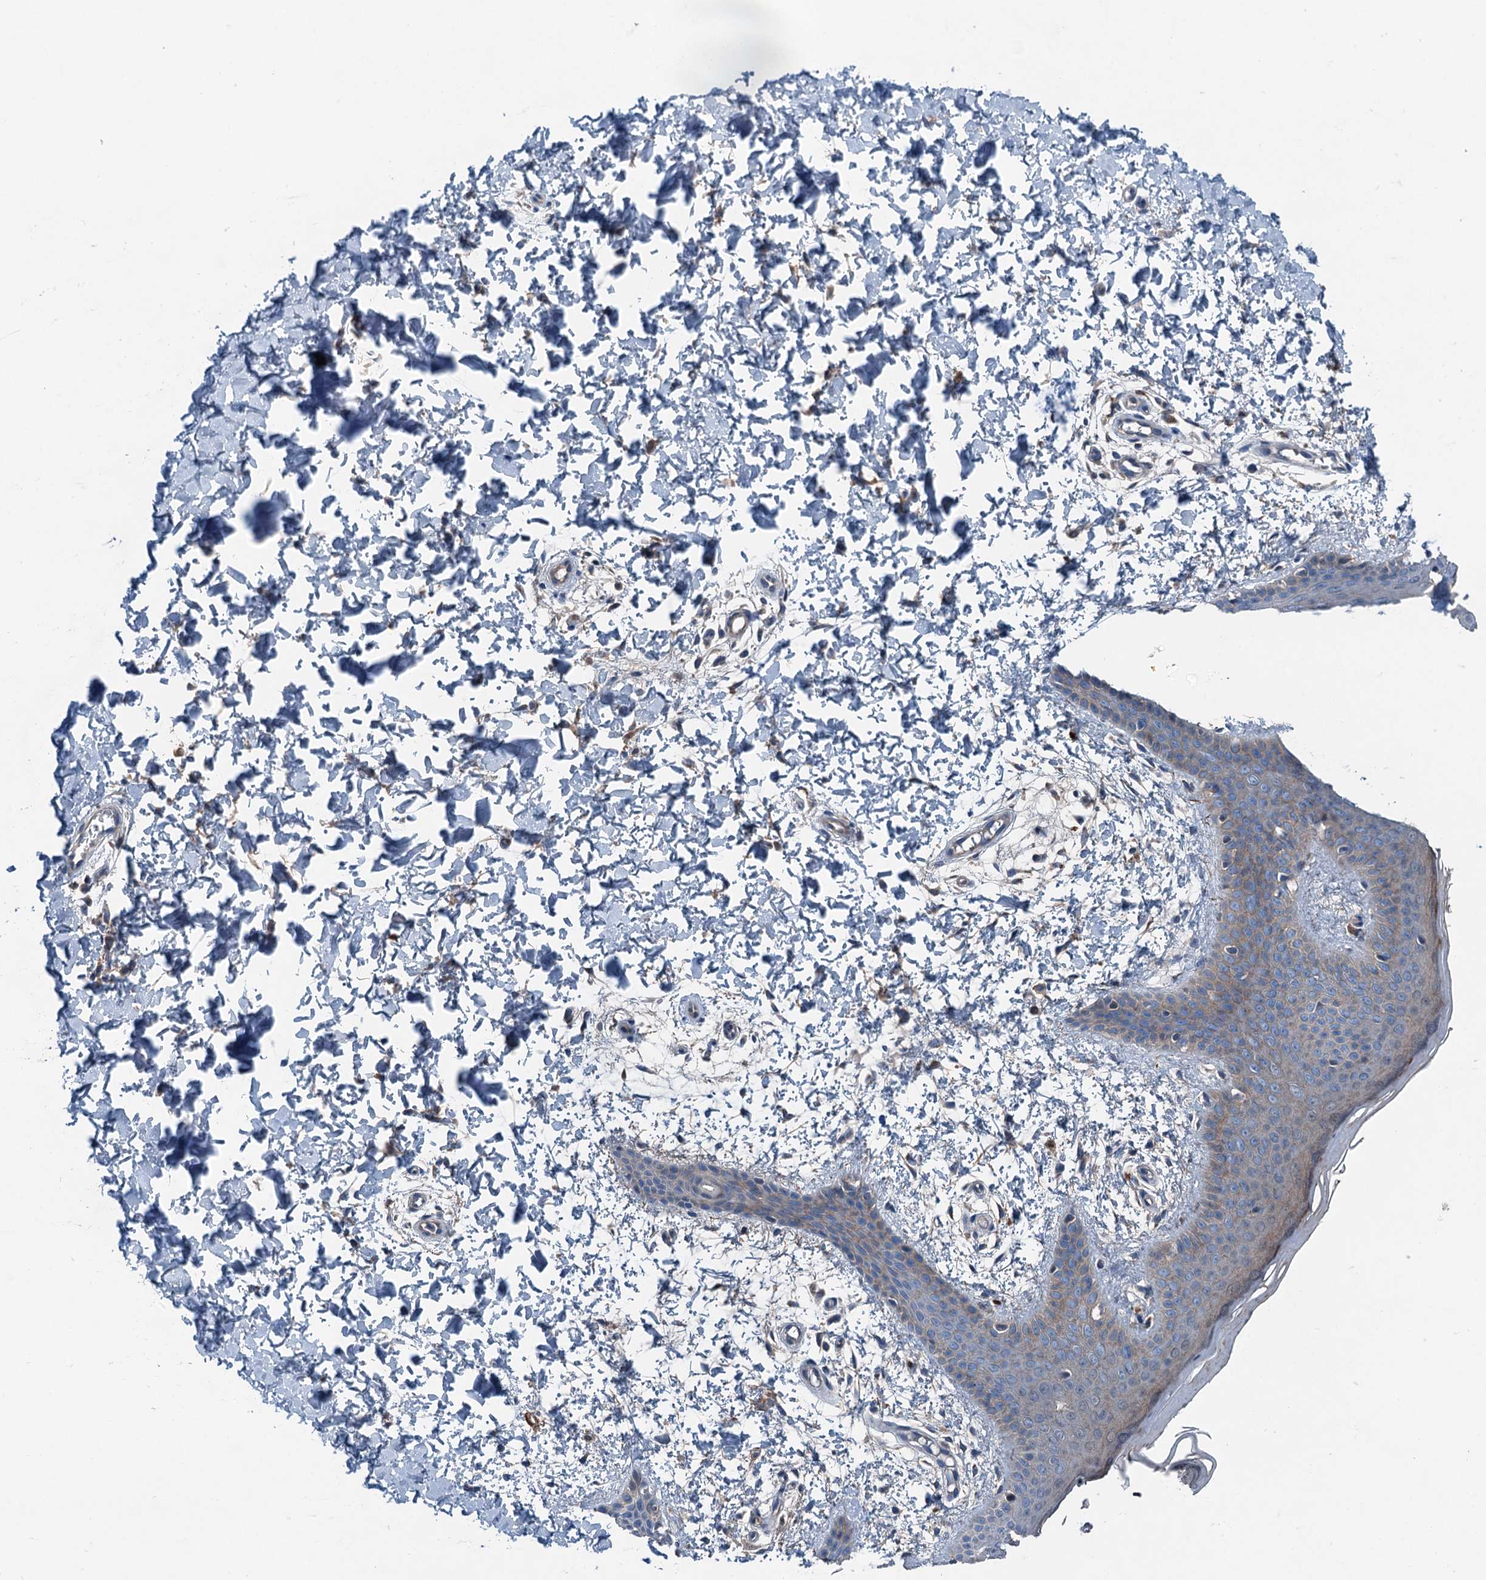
{"staining": {"intensity": "weak", "quantity": "25%-75%", "location": "cytoplasmic/membranous"}, "tissue": "skin", "cell_type": "Fibroblasts", "image_type": "normal", "snomed": [{"axis": "morphology", "description": "Normal tissue, NOS"}, {"axis": "topography", "description": "Skin"}], "caption": "Immunohistochemical staining of unremarkable human skin displays 25%-75% levels of weak cytoplasmic/membranous protein staining in approximately 25%-75% of fibroblasts. The staining is performed using DAB (3,3'-diaminobenzidine) brown chromogen to label protein expression. The nuclei are counter-stained blue using hematoxylin.", "gene": "SLC2A10", "patient": {"sex": "male", "age": 36}}